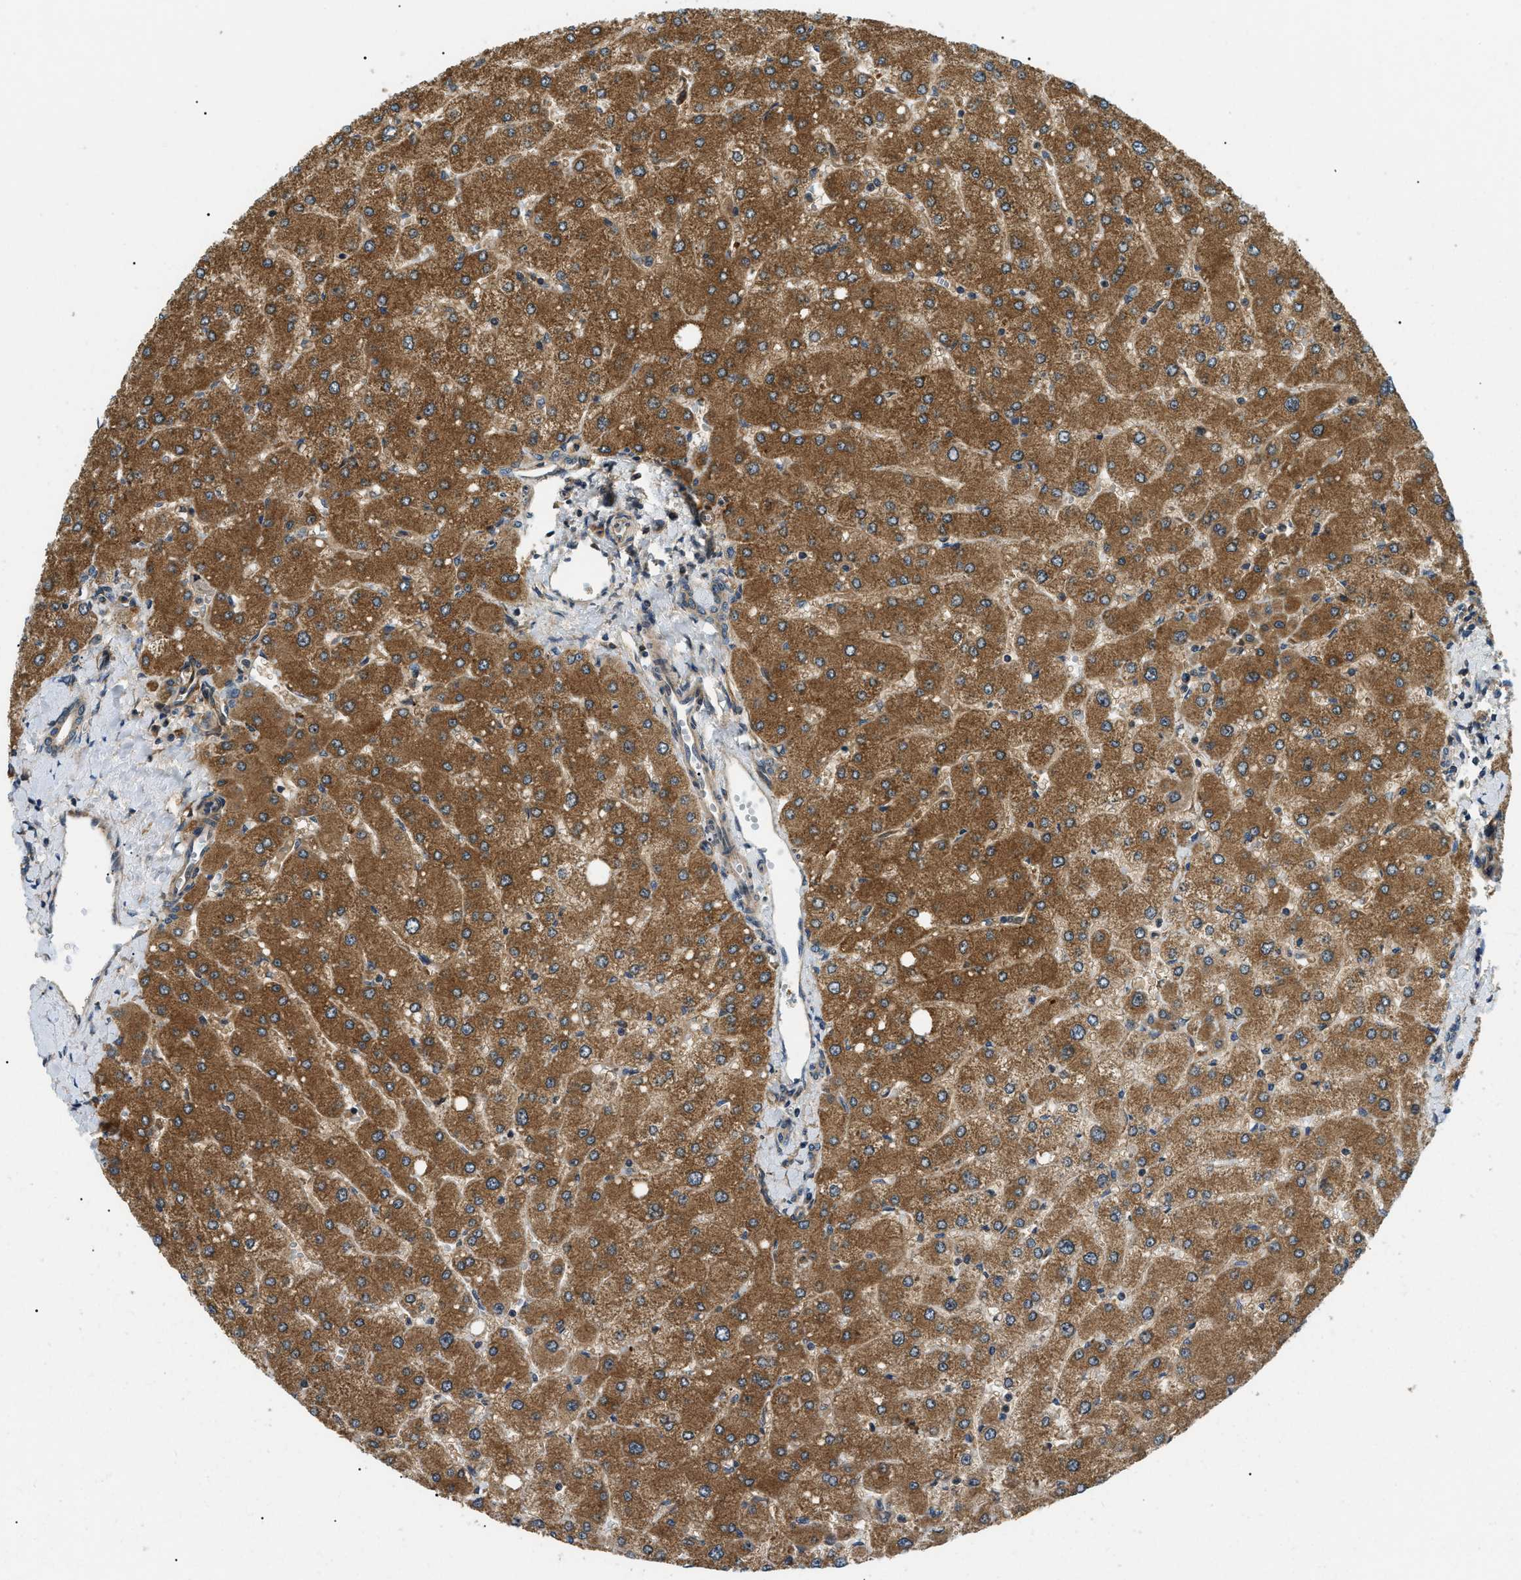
{"staining": {"intensity": "weak", "quantity": ">75%", "location": "cytoplasmic/membranous"}, "tissue": "liver", "cell_type": "Cholangiocytes", "image_type": "normal", "snomed": [{"axis": "morphology", "description": "Normal tissue, NOS"}, {"axis": "topography", "description": "Liver"}], "caption": "Cholangiocytes exhibit weak cytoplasmic/membranous staining in approximately >75% of cells in normal liver.", "gene": "ATP6AP1", "patient": {"sex": "male", "age": 55}}